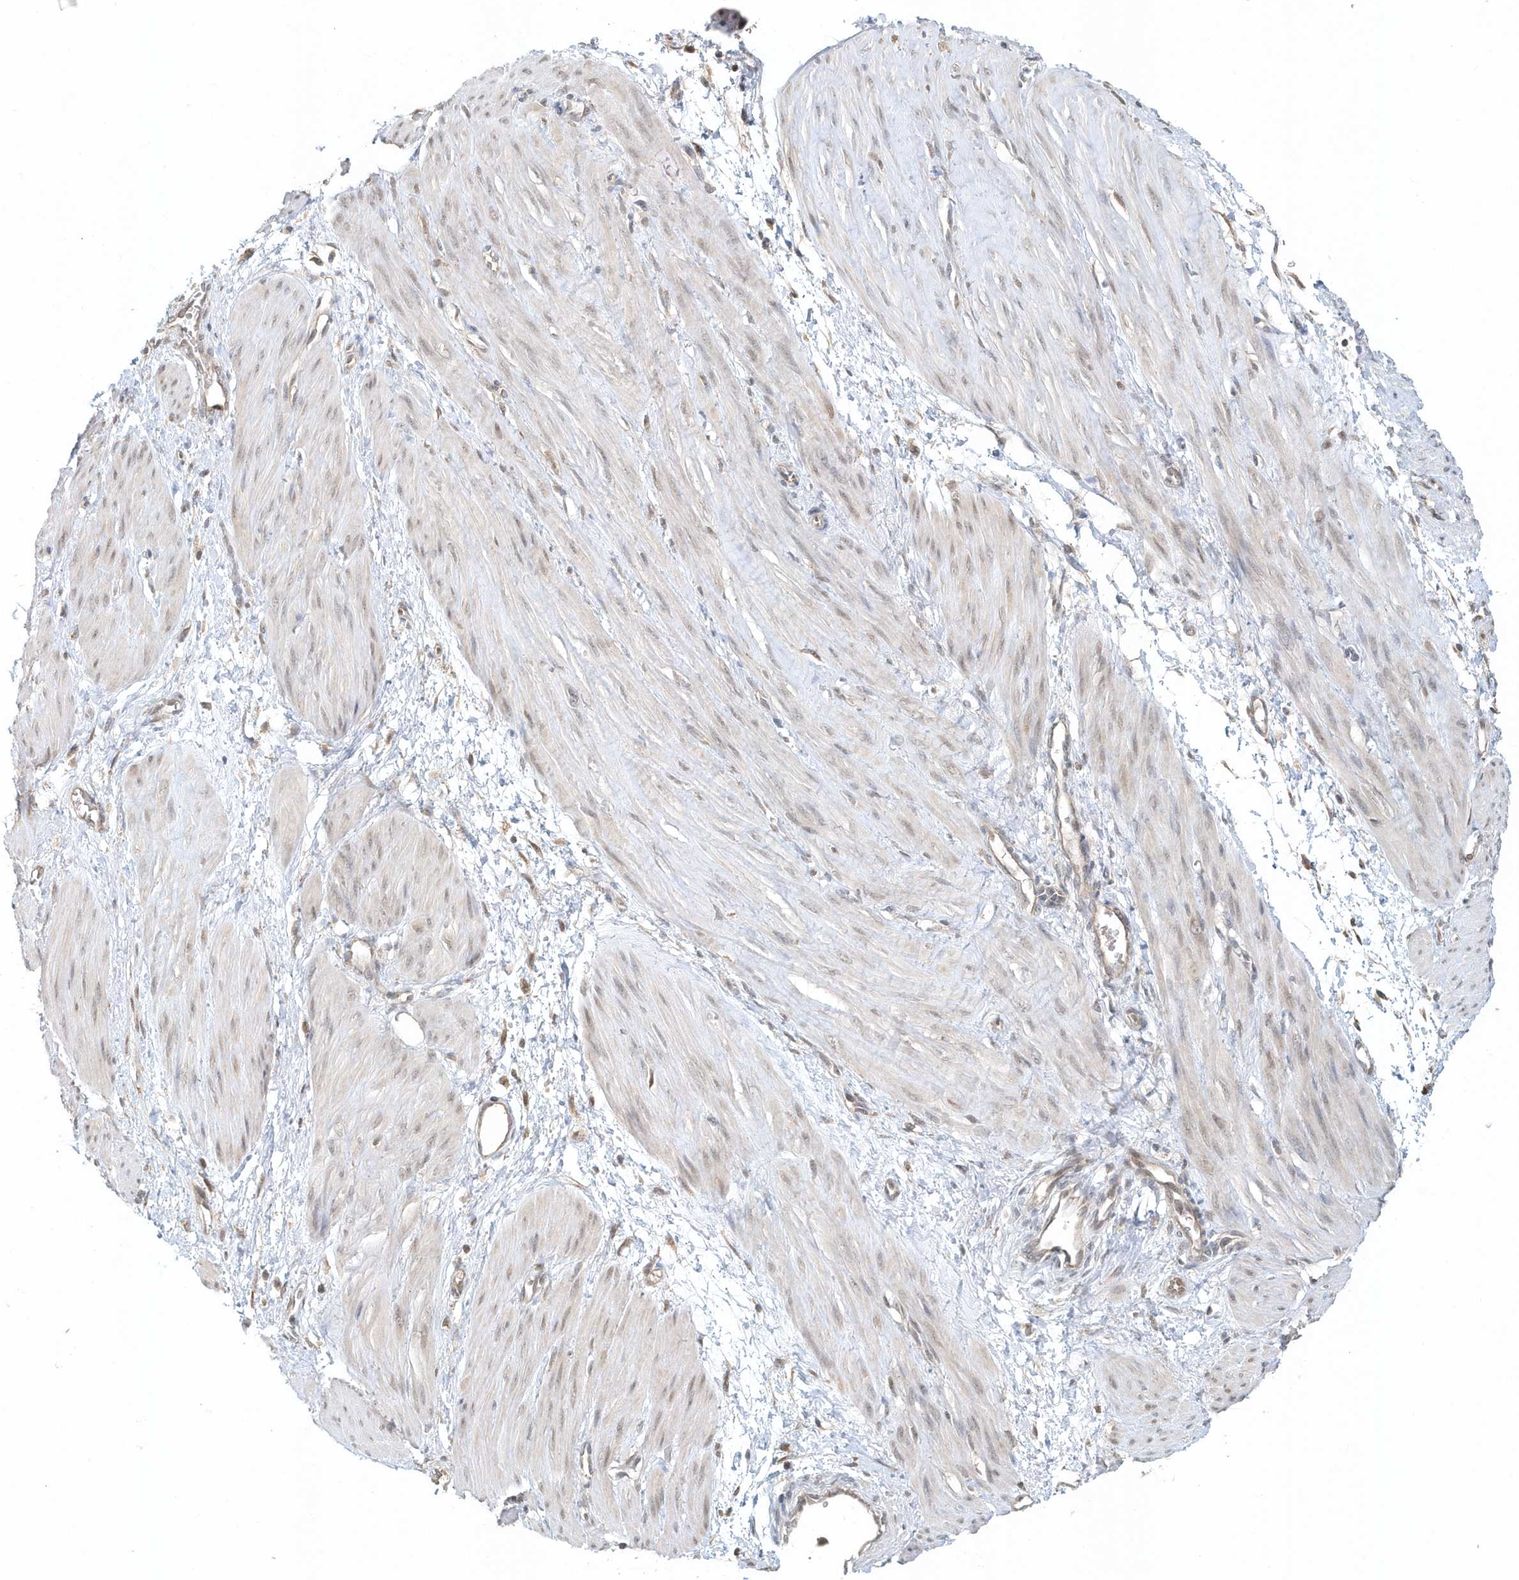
{"staining": {"intensity": "weak", "quantity": ">75%", "location": "nuclear"}, "tissue": "smooth muscle", "cell_type": "Smooth muscle cells", "image_type": "normal", "snomed": [{"axis": "morphology", "description": "Normal tissue, NOS"}, {"axis": "topography", "description": "Endometrium"}], "caption": "The photomicrograph displays staining of benign smooth muscle, revealing weak nuclear protein expression (brown color) within smooth muscle cells. The staining was performed using DAB (3,3'-diaminobenzidine), with brown indicating positive protein expression. Nuclei are stained blue with hematoxylin.", "gene": "PSMD6", "patient": {"sex": "female", "age": 33}}